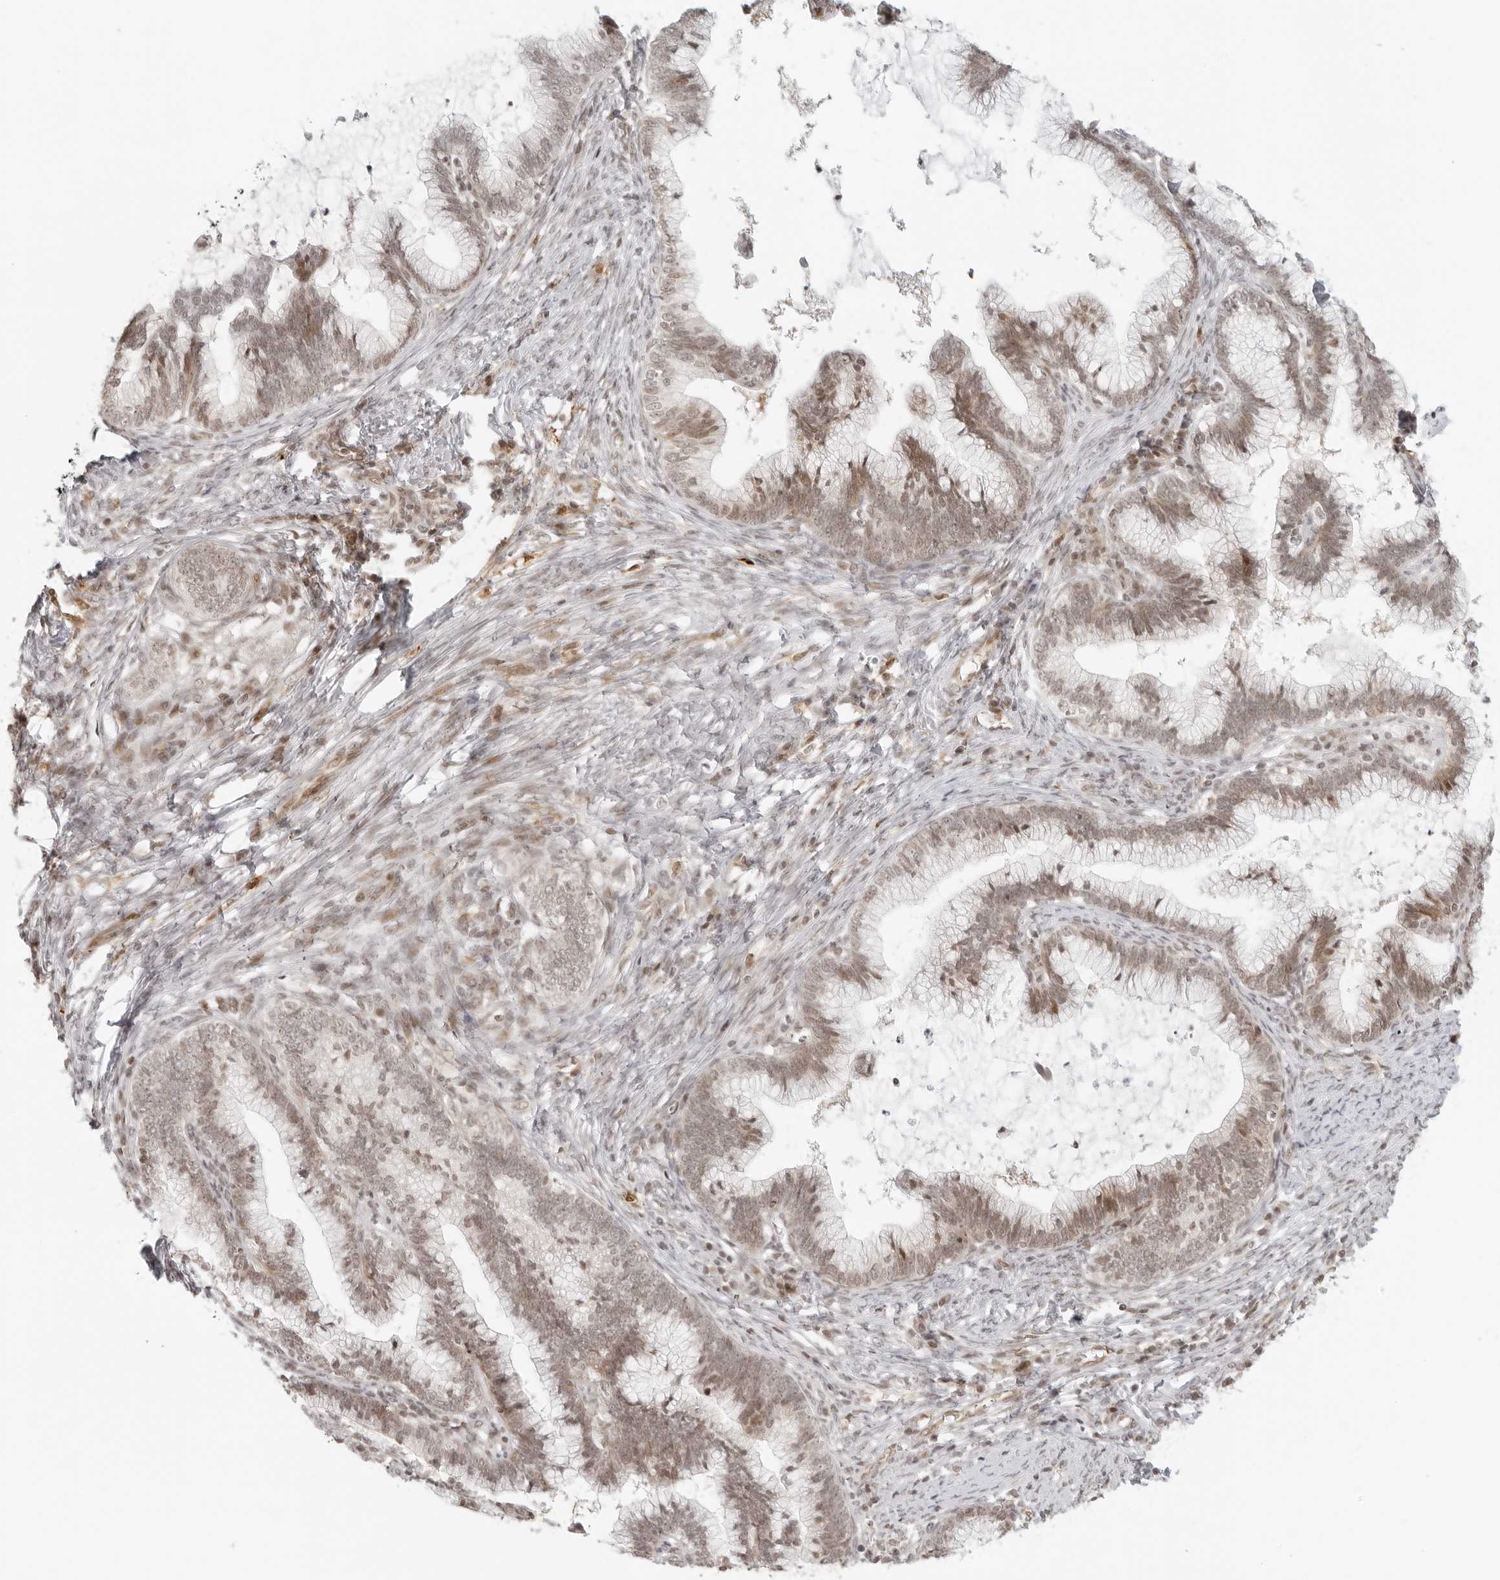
{"staining": {"intensity": "moderate", "quantity": ">75%", "location": "nuclear"}, "tissue": "cervical cancer", "cell_type": "Tumor cells", "image_type": "cancer", "snomed": [{"axis": "morphology", "description": "Adenocarcinoma, NOS"}, {"axis": "topography", "description": "Cervix"}], "caption": "Brown immunohistochemical staining in human cervical adenocarcinoma displays moderate nuclear staining in approximately >75% of tumor cells. (Stains: DAB (3,3'-diaminobenzidine) in brown, nuclei in blue, Microscopy: brightfield microscopy at high magnification).", "gene": "ZNF407", "patient": {"sex": "female", "age": 36}}